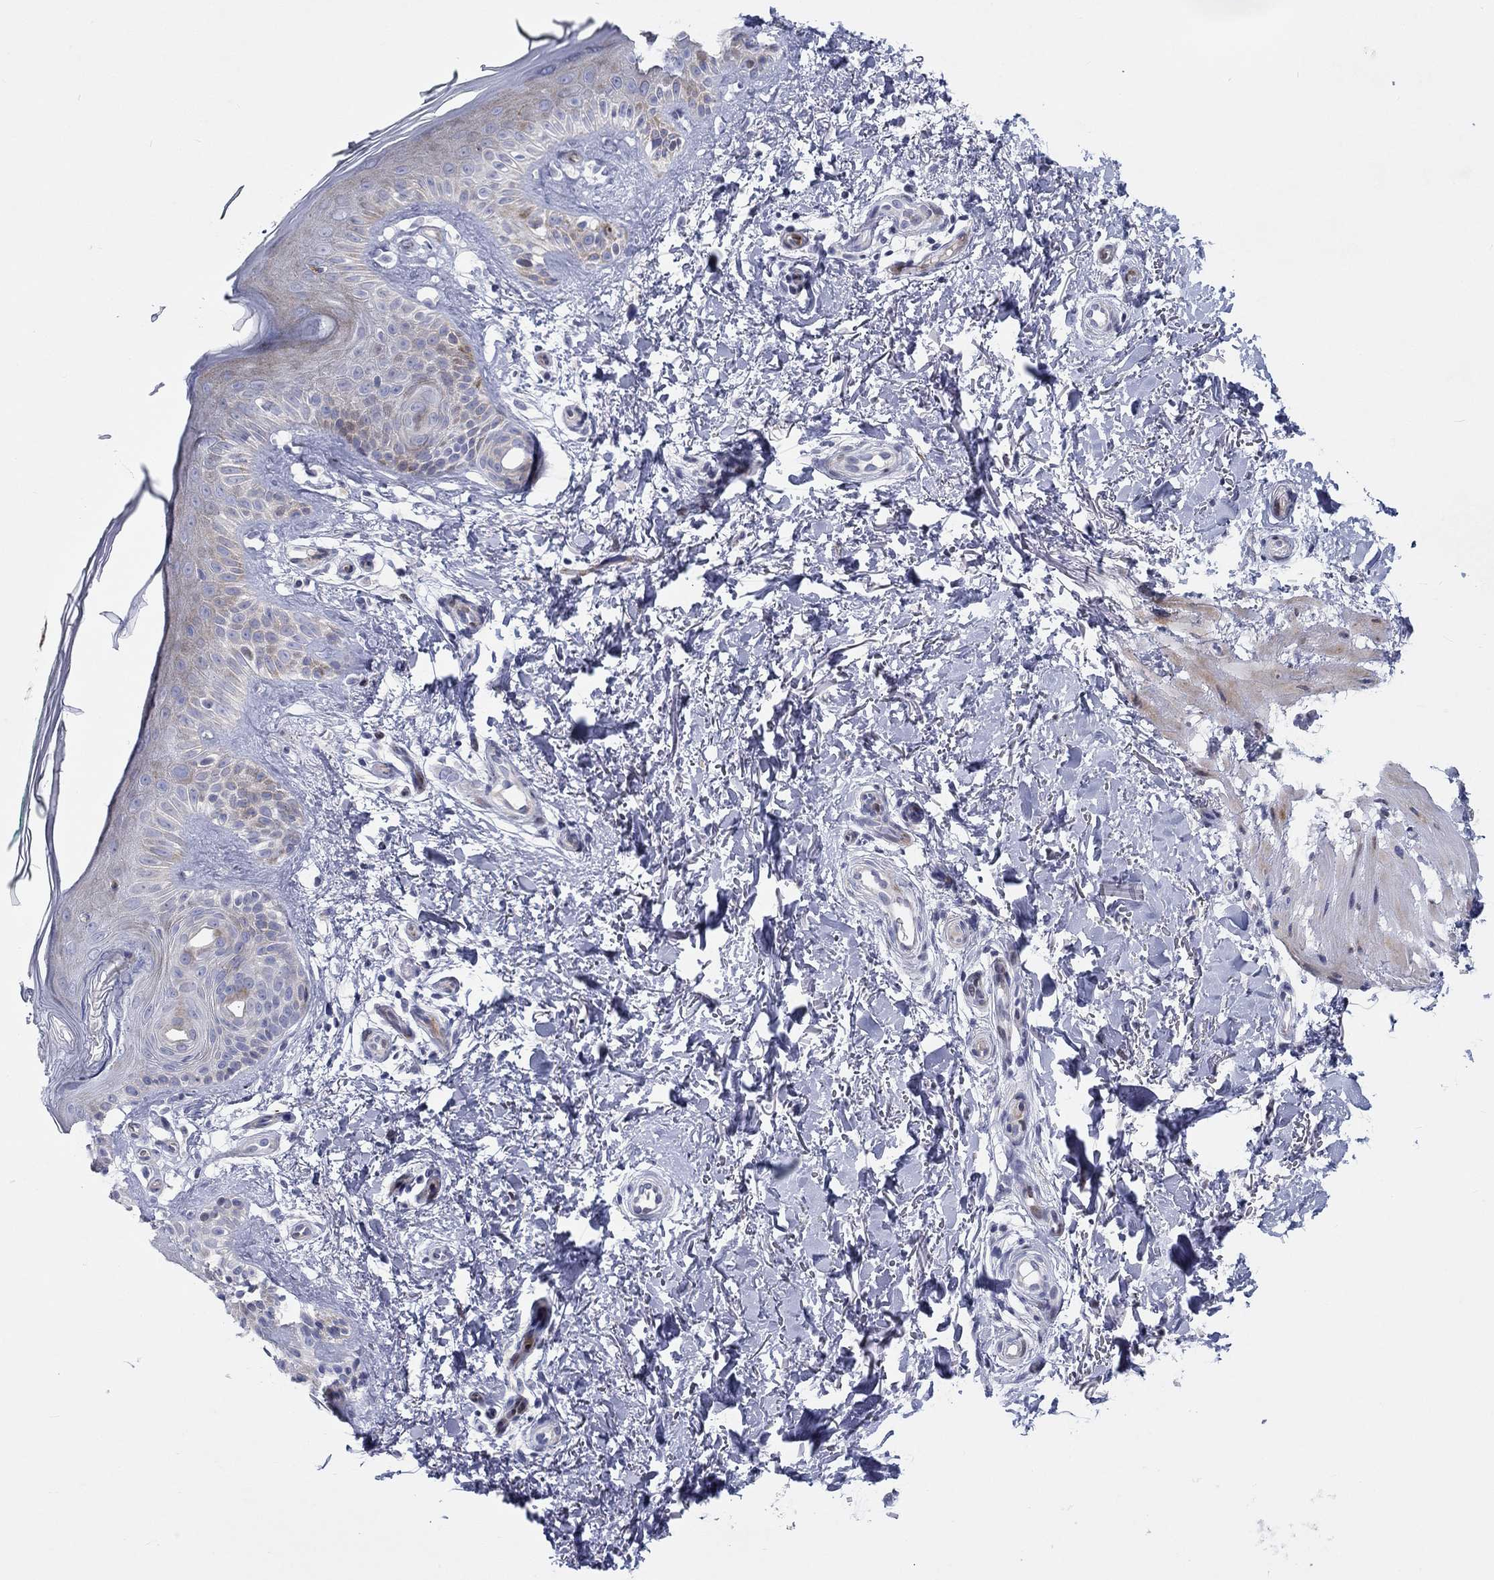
{"staining": {"intensity": "negative", "quantity": "none", "location": "none"}, "tissue": "skin", "cell_type": "Fibroblasts", "image_type": "normal", "snomed": [{"axis": "morphology", "description": "Normal tissue, NOS"}, {"axis": "morphology", "description": "Inflammation, NOS"}, {"axis": "morphology", "description": "Fibrosis, NOS"}, {"axis": "topography", "description": "Skin"}], "caption": "The image exhibits no staining of fibroblasts in normal skin.", "gene": "ARHGAP36", "patient": {"sex": "male", "age": 71}}